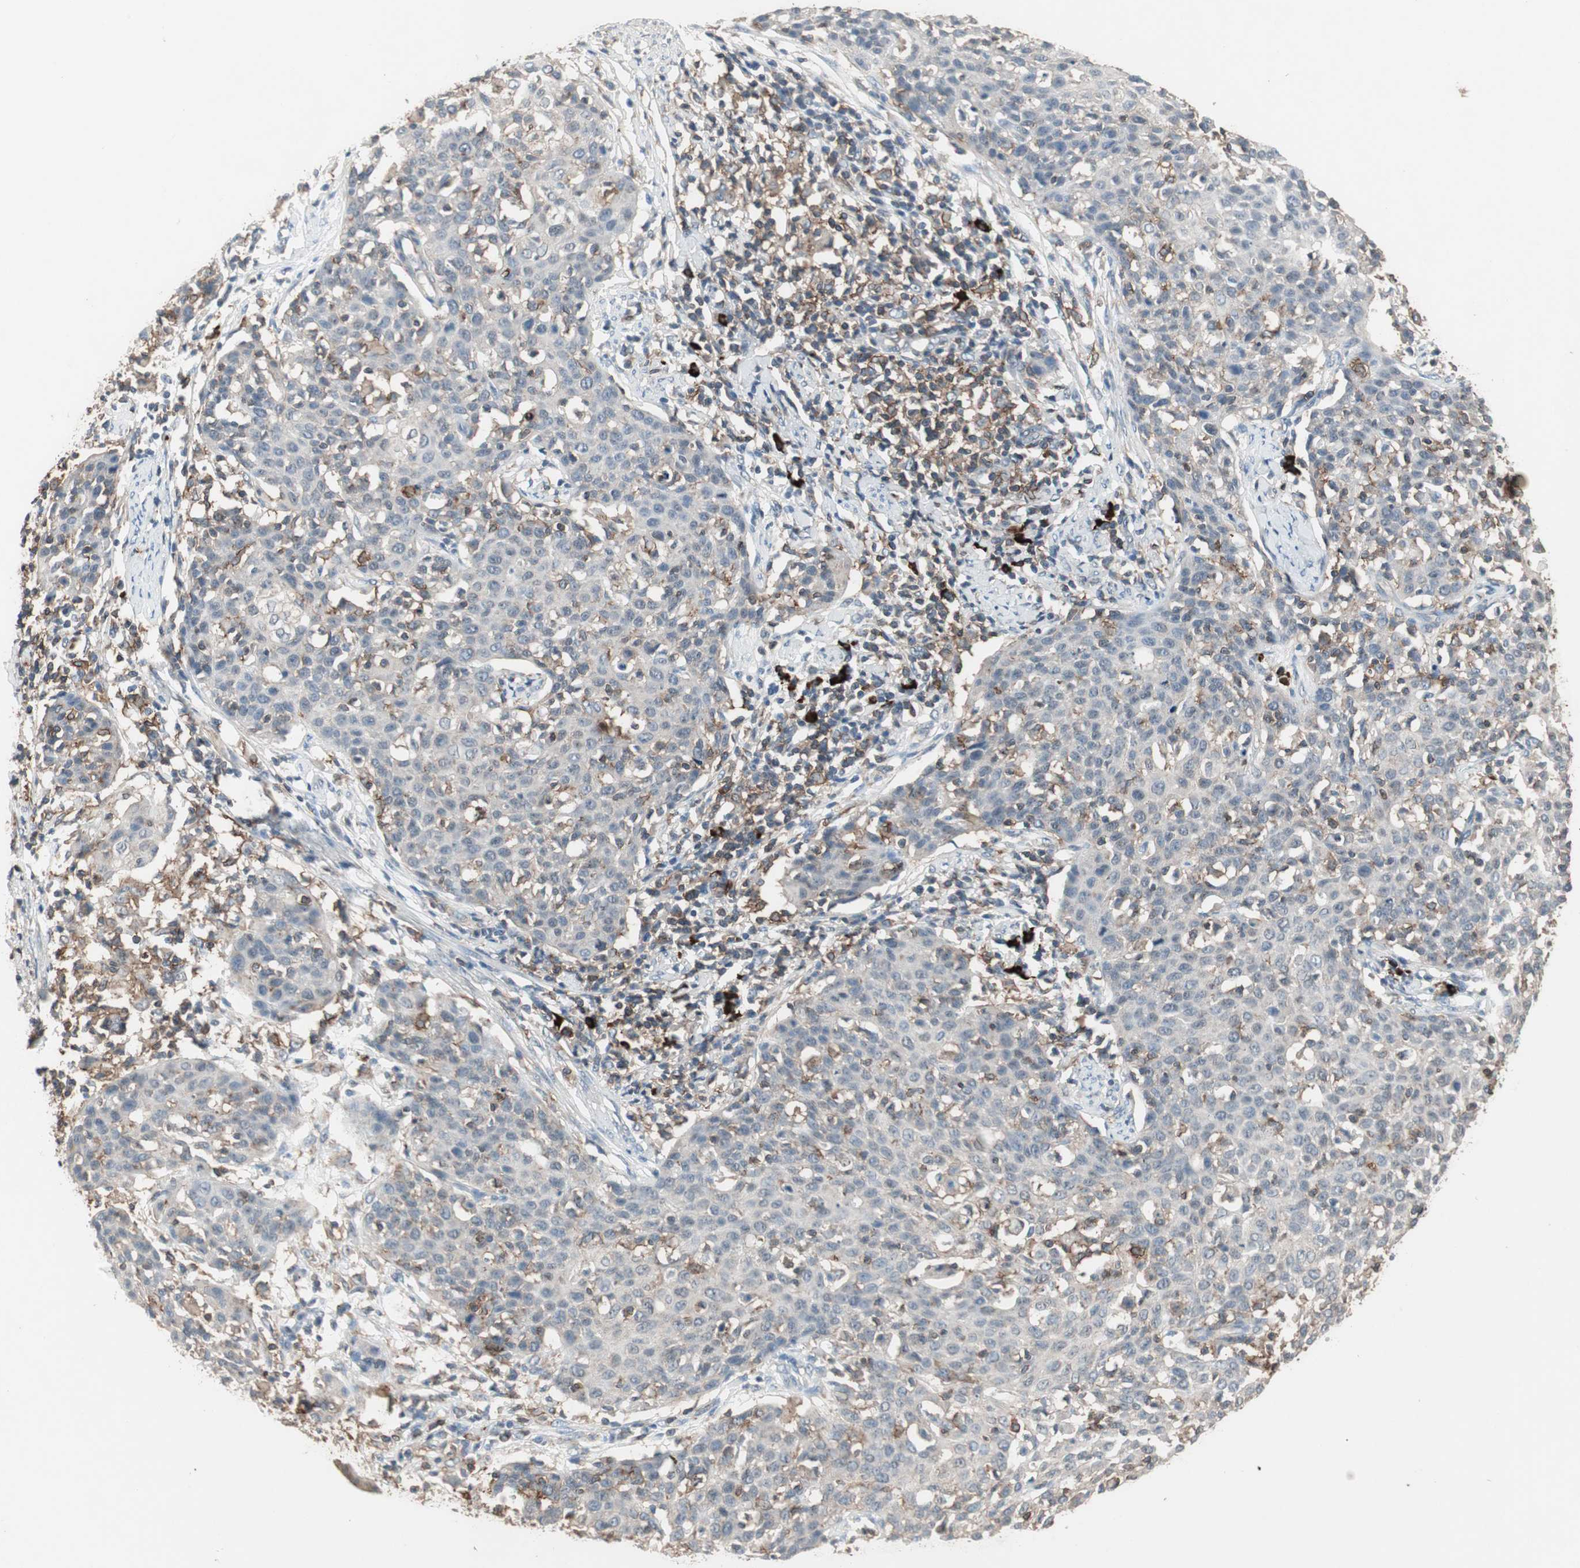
{"staining": {"intensity": "weak", "quantity": "25%-75%", "location": "cytoplasmic/membranous"}, "tissue": "cervical cancer", "cell_type": "Tumor cells", "image_type": "cancer", "snomed": [{"axis": "morphology", "description": "Squamous cell carcinoma, NOS"}, {"axis": "topography", "description": "Cervix"}], "caption": "Cervical squamous cell carcinoma stained for a protein demonstrates weak cytoplasmic/membranous positivity in tumor cells.", "gene": "MMP3", "patient": {"sex": "female", "age": 38}}